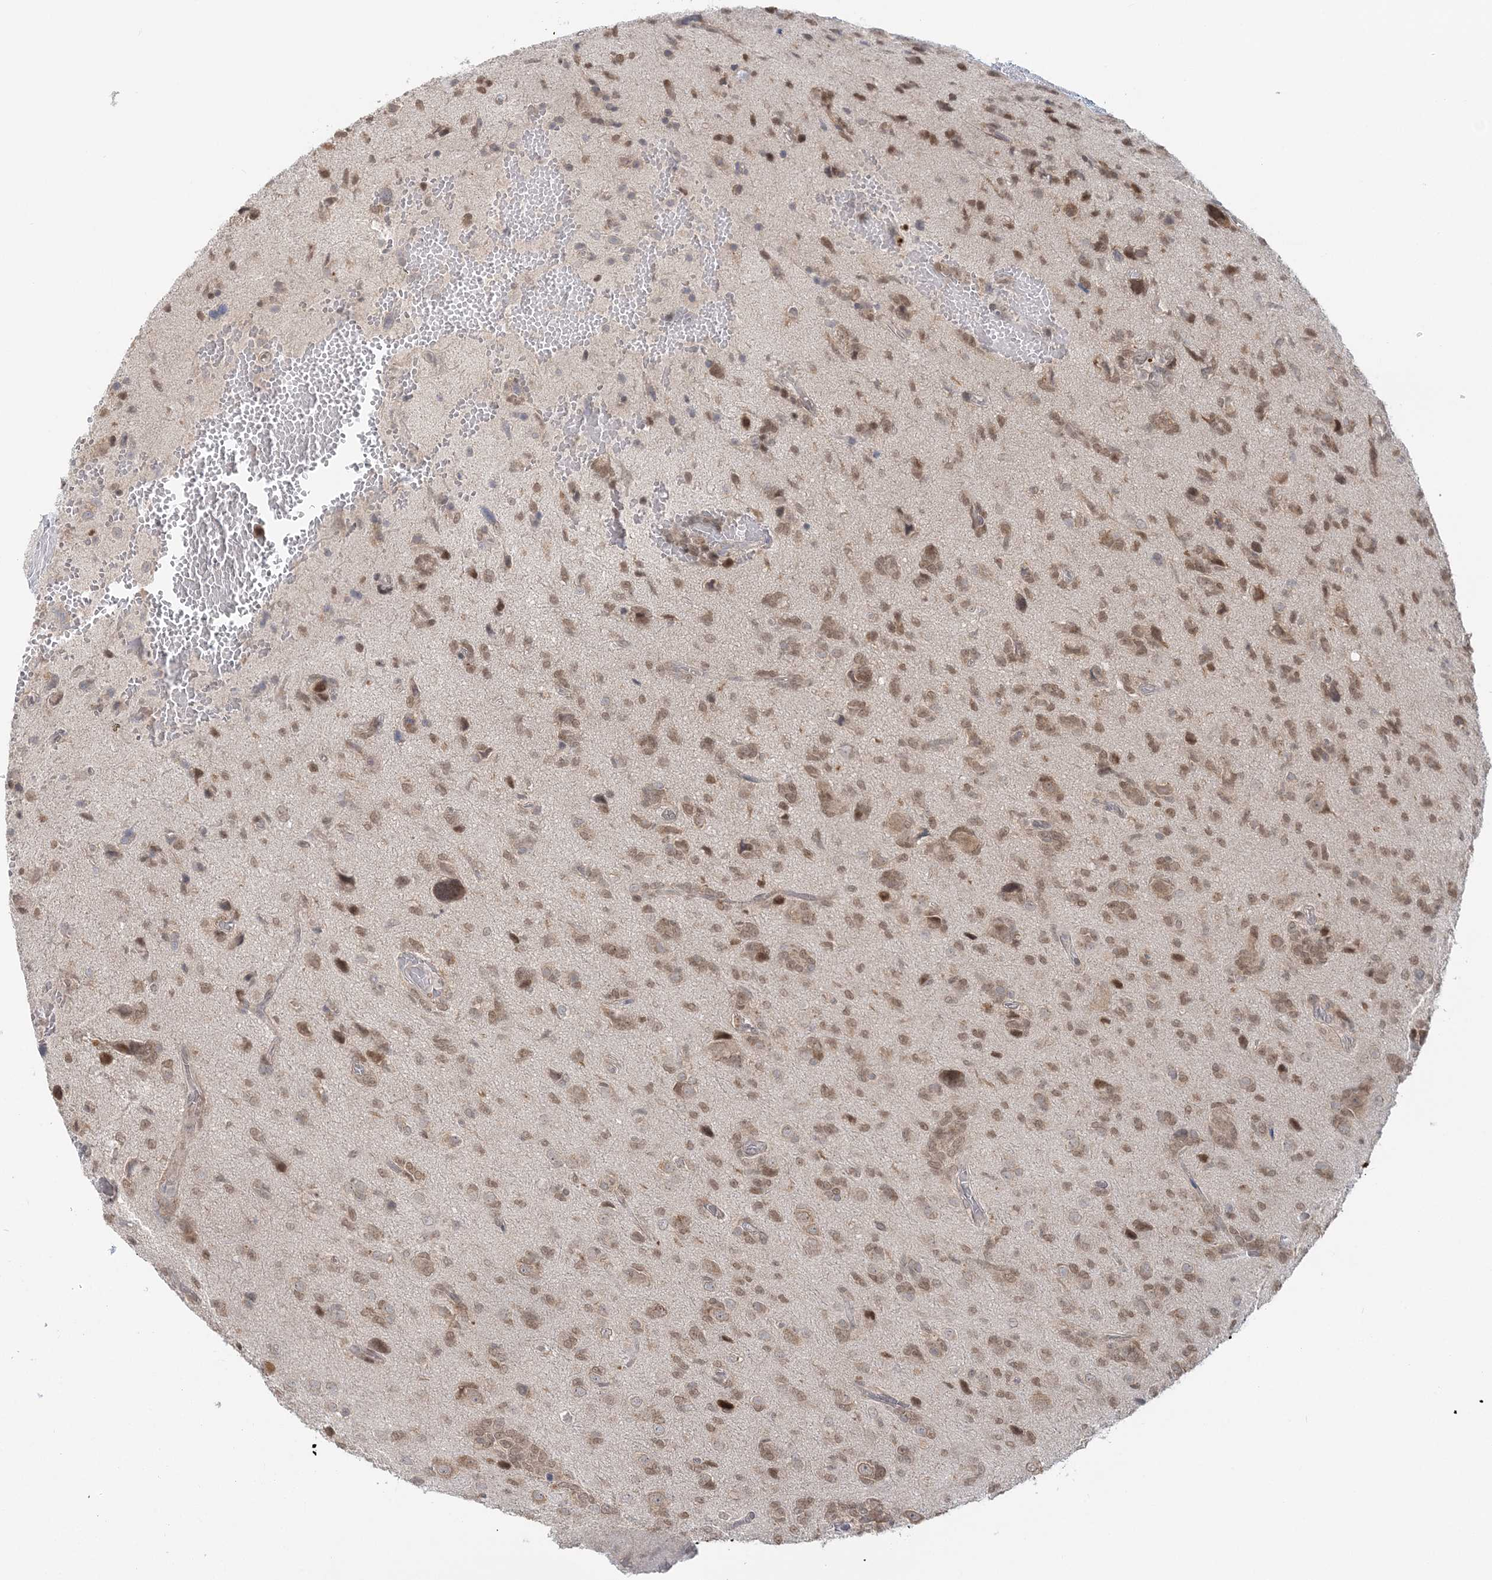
{"staining": {"intensity": "moderate", "quantity": "25%-75%", "location": "cytoplasmic/membranous,nuclear"}, "tissue": "glioma", "cell_type": "Tumor cells", "image_type": "cancer", "snomed": [{"axis": "morphology", "description": "Glioma, malignant, High grade"}, {"axis": "topography", "description": "Brain"}], "caption": "A photomicrograph of malignant high-grade glioma stained for a protein reveals moderate cytoplasmic/membranous and nuclear brown staining in tumor cells. (Brightfield microscopy of DAB IHC at high magnification).", "gene": "ZFAND6", "patient": {"sex": "female", "age": 59}}